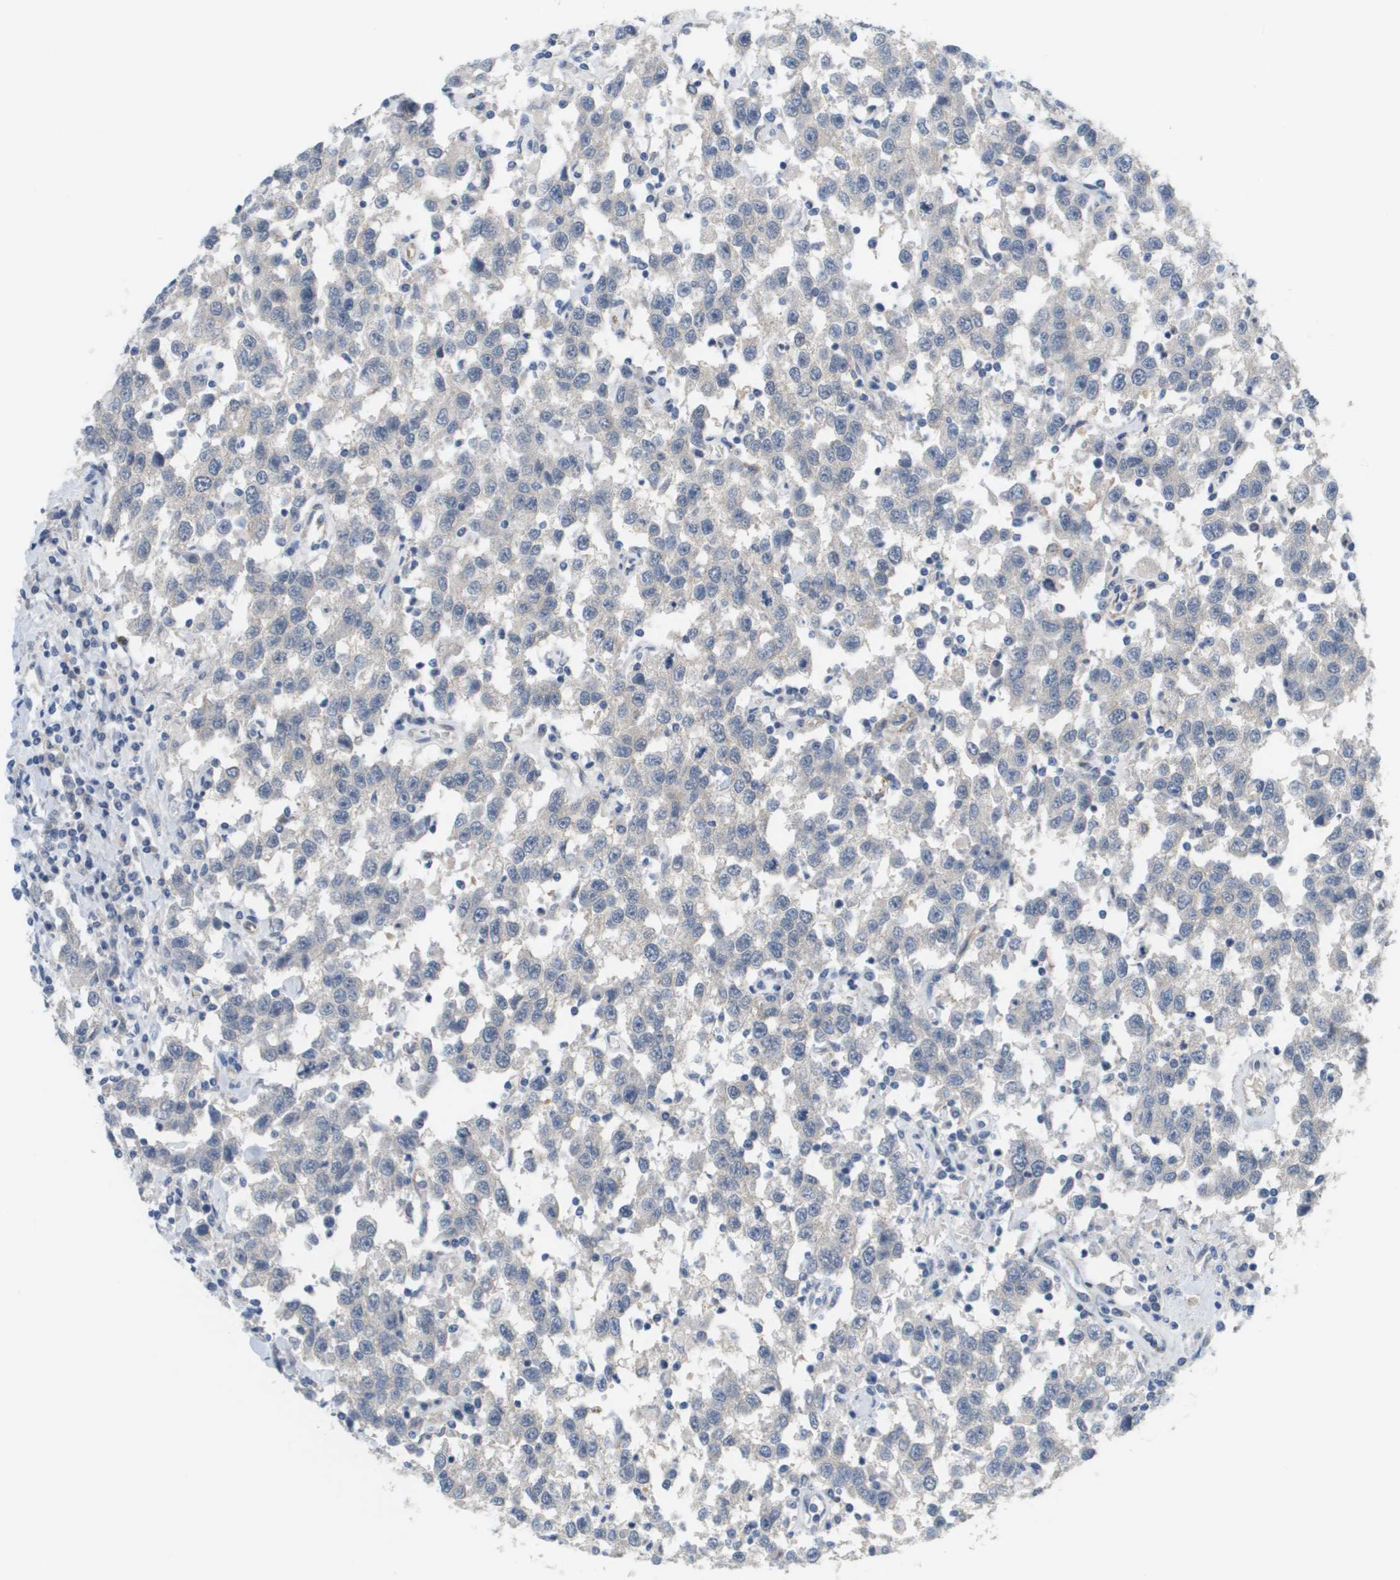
{"staining": {"intensity": "negative", "quantity": "none", "location": "none"}, "tissue": "testis cancer", "cell_type": "Tumor cells", "image_type": "cancer", "snomed": [{"axis": "morphology", "description": "Seminoma, NOS"}, {"axis": "topography", "description": "Testis"}], "caption": "This is an immunohistochemistry (IHC) histopathology image of testis seminoma. There is no expression in tumor cells.", "gene": "ANGPT2", "patient": {"sex": "male", "age": 41}}